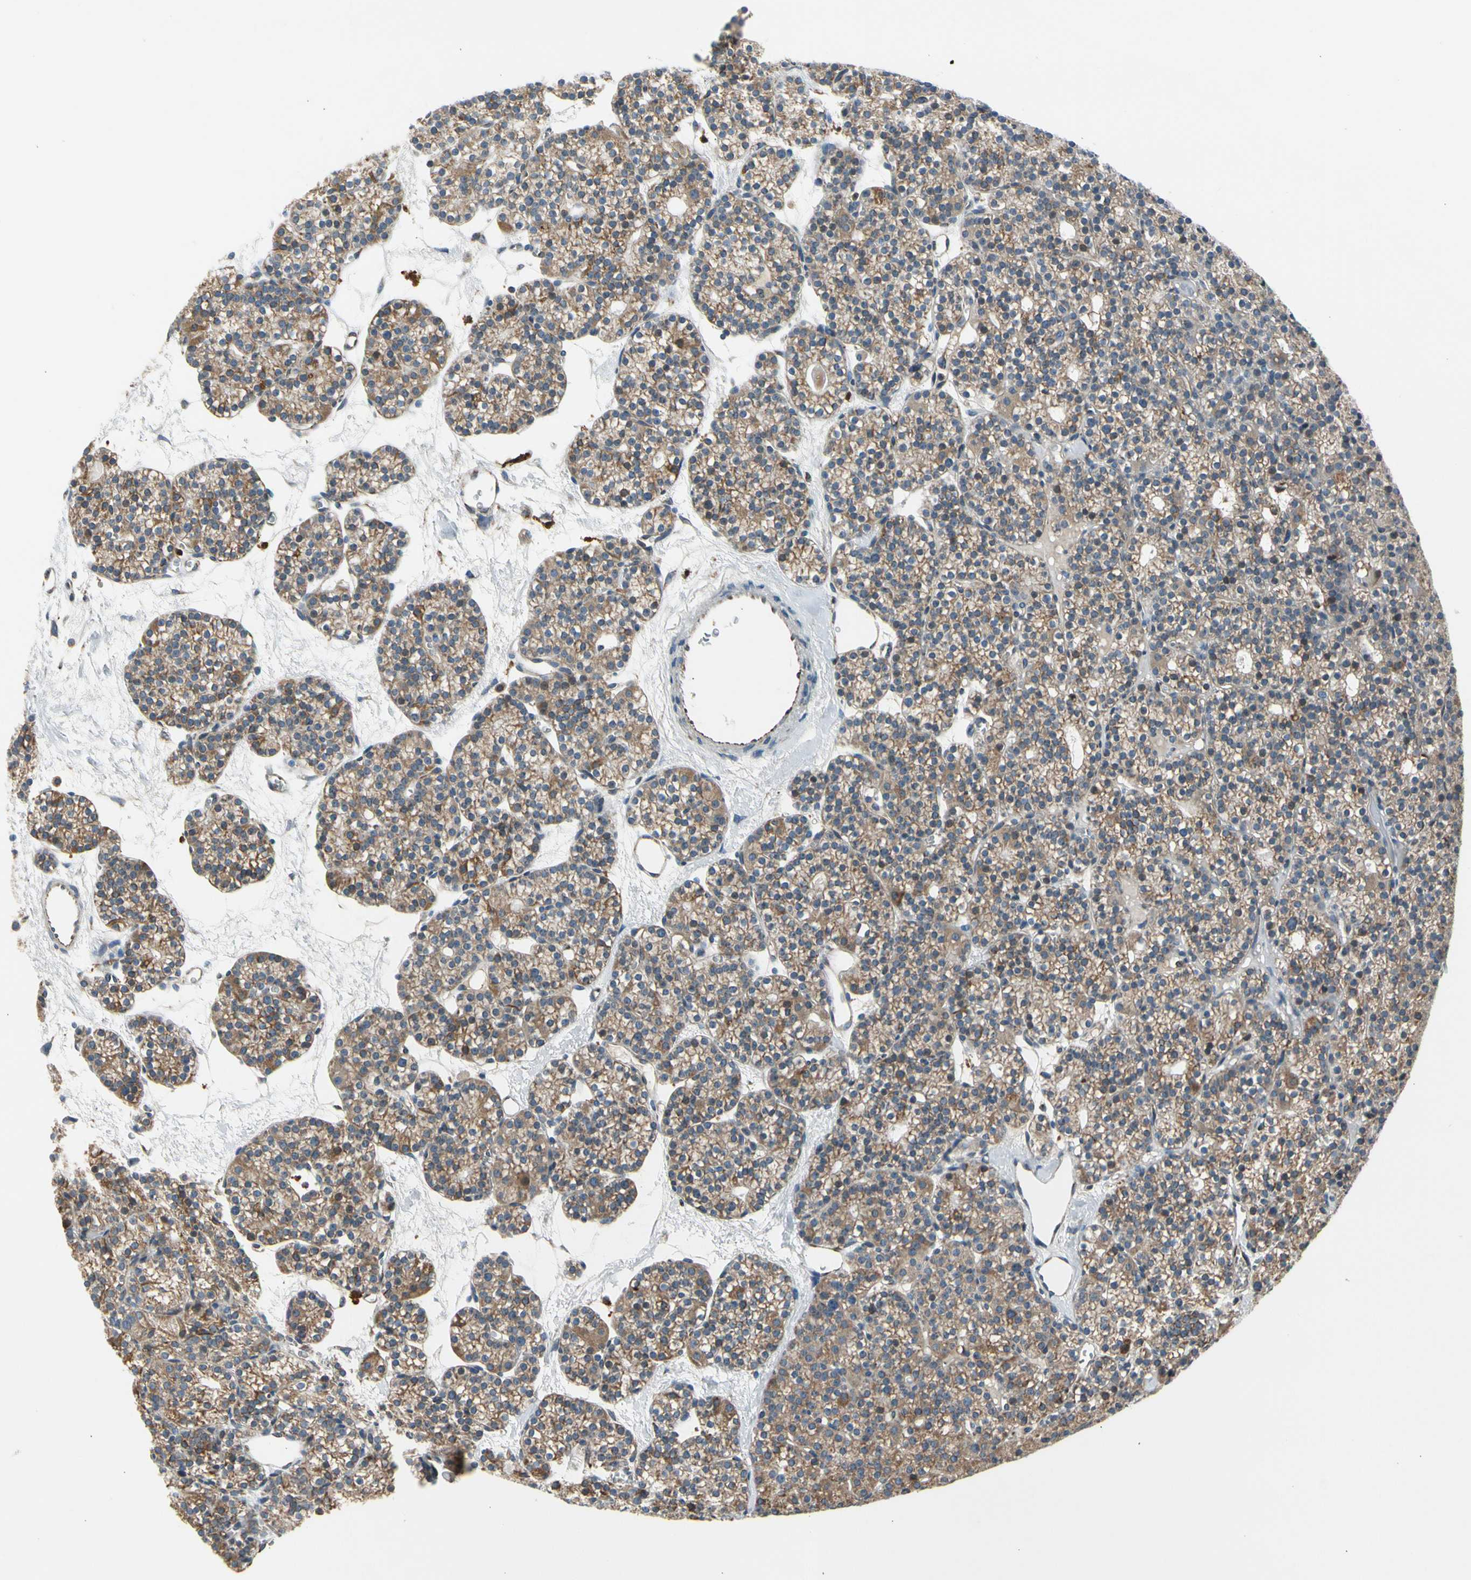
{"staining": {"intensity": "moderate", "quantity": ">75%", "location": "cytoplasmic/membranous"}, "tissue": "parathyroid gland", "cell_type": "Glandular cells", "image_type": "normal", "snomed": [{"axis": "morphology", "description": "Normal tissue, NOS"}, {"axis": "topography", "description": "Parathyroid gland"}], "caption": "This is an image of immunohistochemistry (IHC) staining of benign parathyroid gland, which shows moderate staining in the cytoplasmic/membranous of glandular cells.", "gene": "NPHP3", "patient": {"sex": "female", "age": 64}}